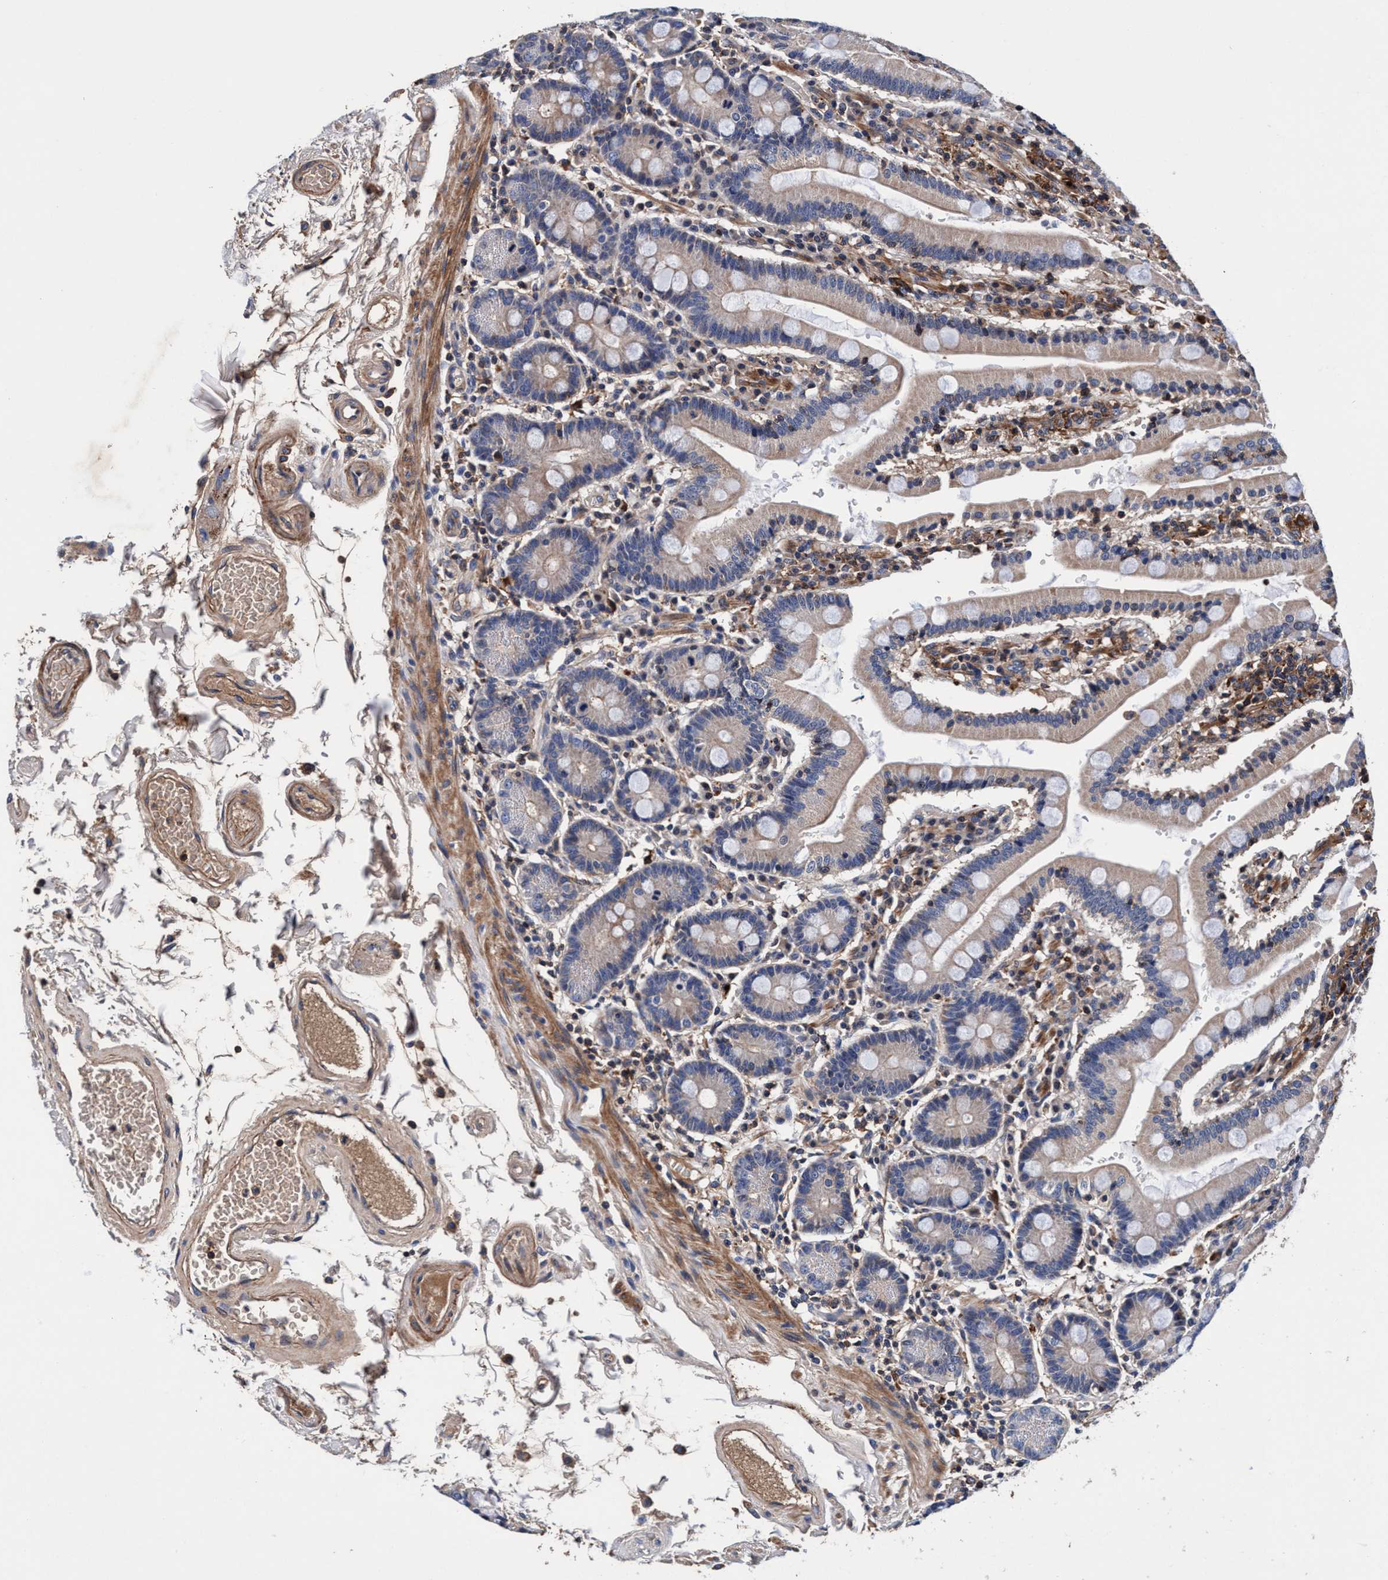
{"staining": {"intensity": "weak", "quantity": "25%-75%", "location": "cytoplasmic/membranous"}, "tissue": "duodenum", "cell_type": "Glandular cells", "image_type": "normal", "snomed": [{"axis": "morphology", "description": "Normal tissue, NOS"}, {"axis": "topography", "description": "Small intestine, NOS"}], "caption": "Unremarkable duodenum demonstrates weak cytoplasmic/membranous positivity in approximately 25%-75% of glandular cells, visualized by immunohistochemistry. (Brightfield microscopy of DAB IHC at high magnification).", "gene": "RNF208", "patient": {"sex": "female", "age": 71}}